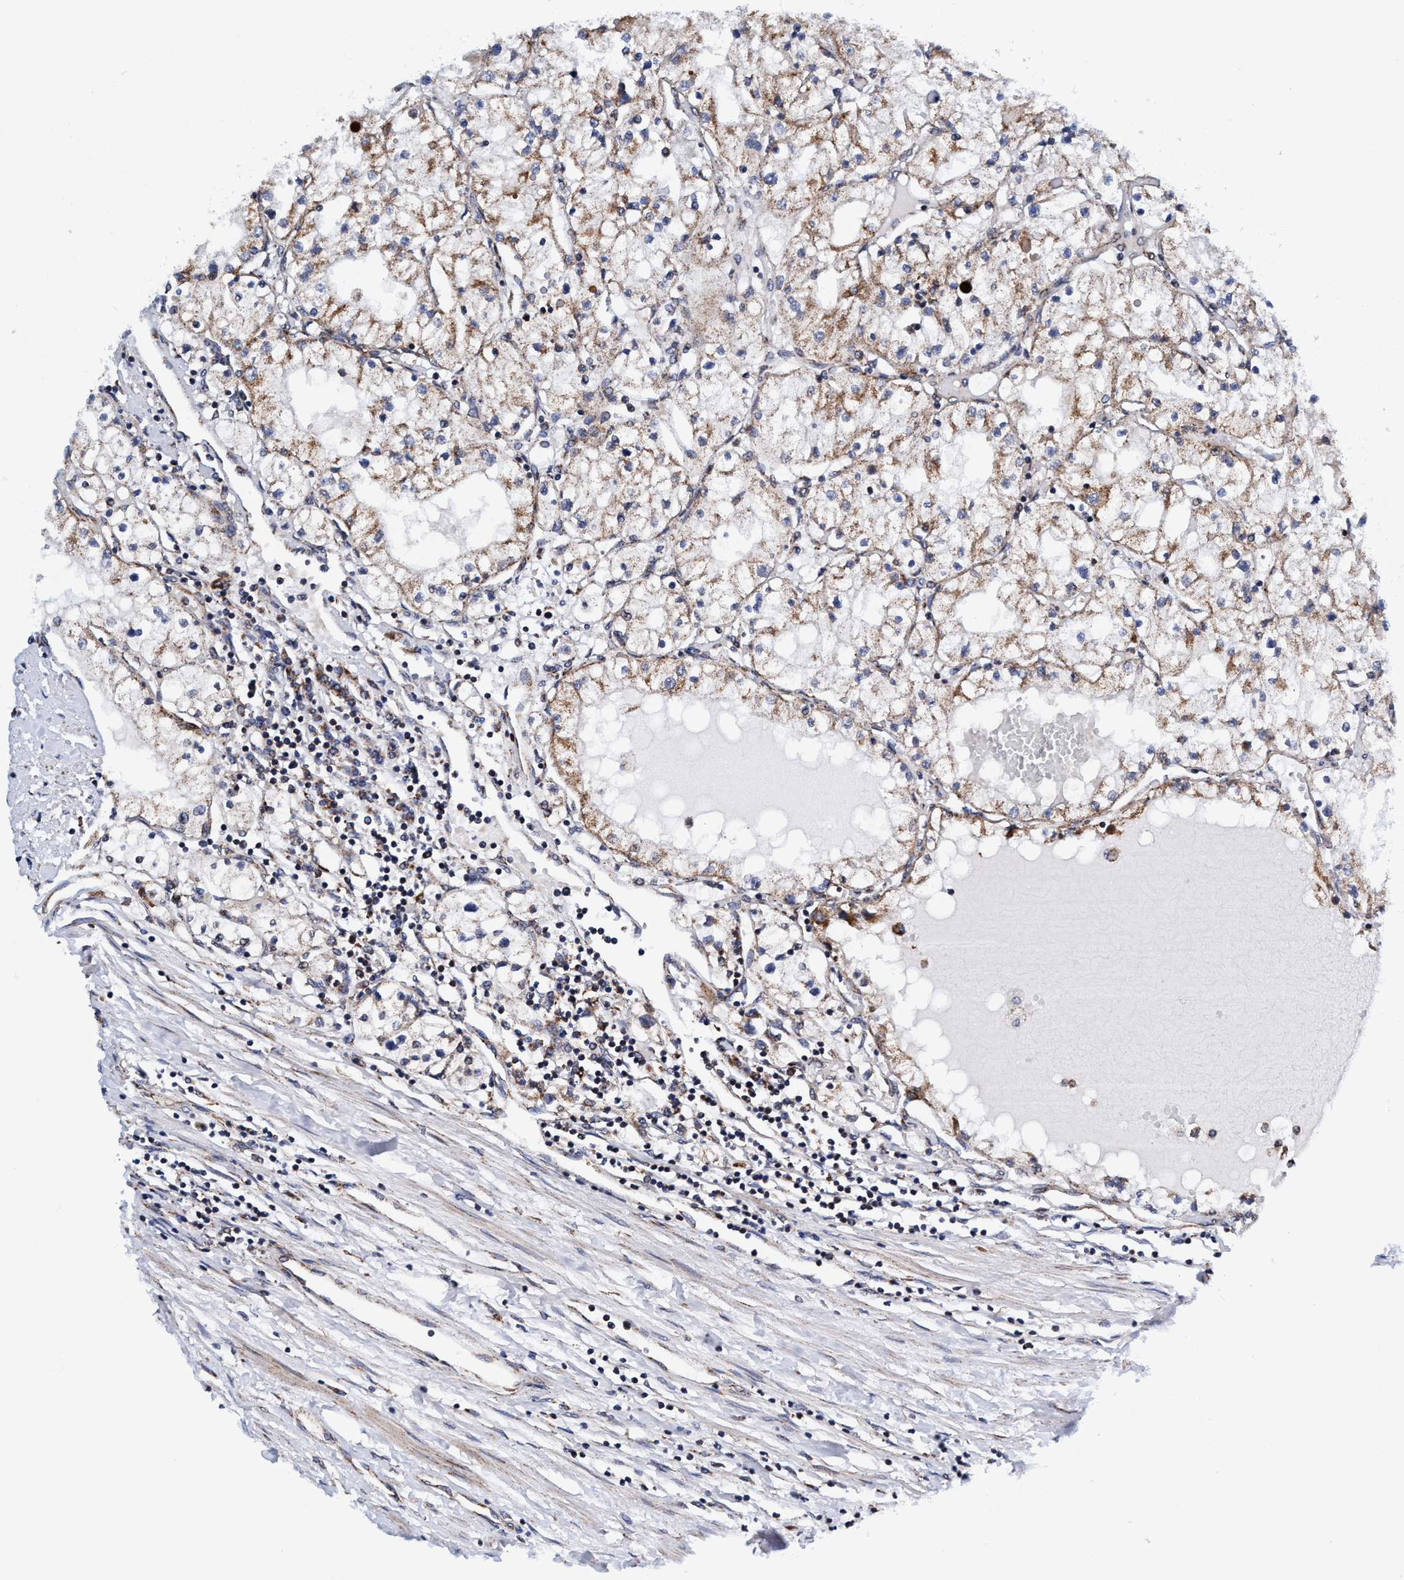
{"staining": {"intensity": "weak", "quantity": ">75%", "location": "cytoplasmic/membranous"}, "tissue": "renal cancer", "cell_type": "Tumor cells", "image_type": "cancer", "snomed": [{"axis": "morphology", "description": "Adenocarcinoma, NOS"}, {"axis": "topography", "description": "Kidney"}], "caption": "Renal adenocarcinoma stained with DAB immunohistochemistry (IHC) displays low levels of weak cytoplasmic/membranous staining in about >75% of tumor cells.", "gene": "AGAP2", "patient": {"sex": "male", "age": 68}}